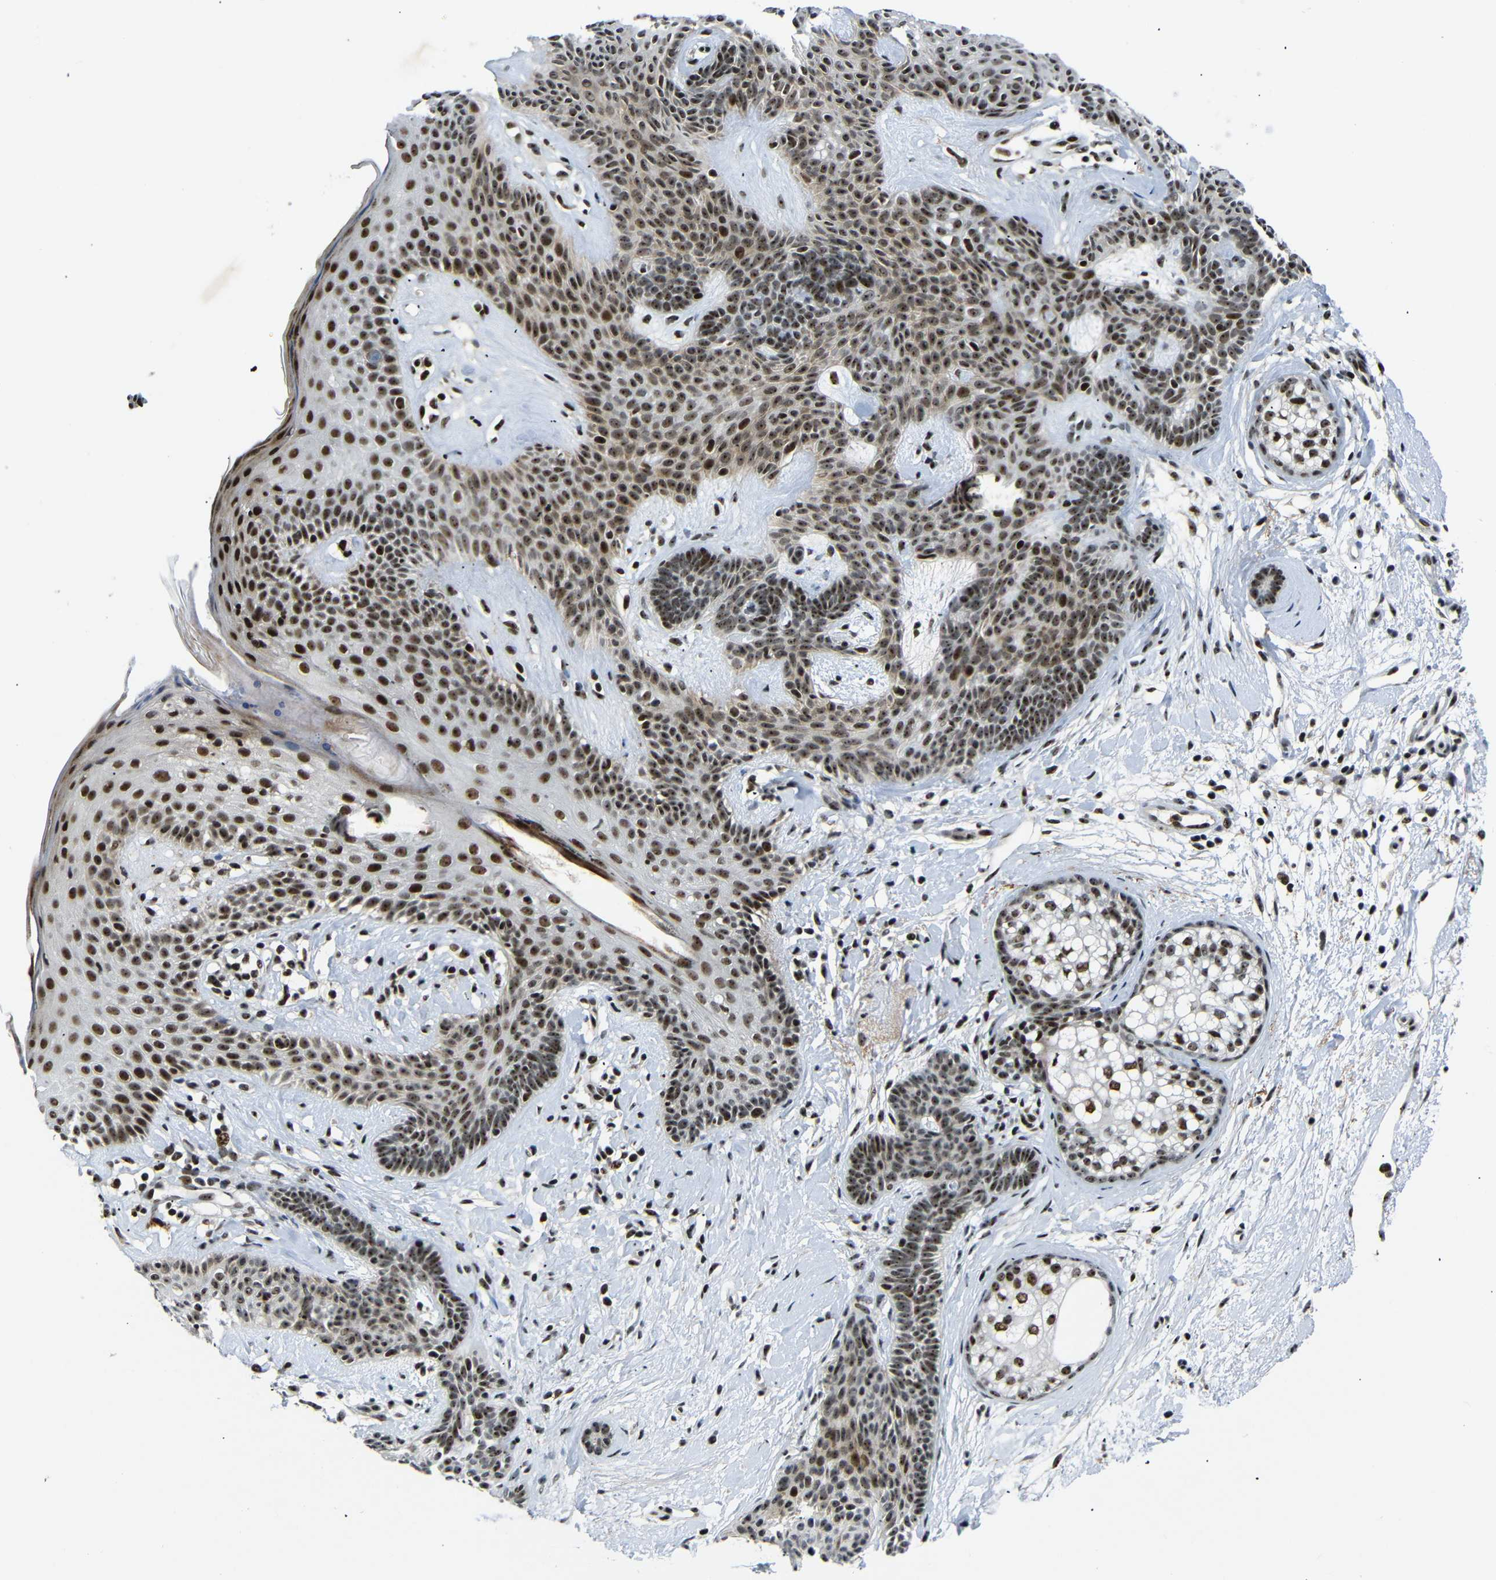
{"staining": {"intensity": "strong", "quantity": ">75%", "location": "nuclear"}, "tissue": "skin cancer", "cell_type": "Tumor cells", "image_type": "cancer", "snomed": [{"axis": "morphology", "description": "Developmental malformation"}, {"axis": "morphology", "description": "Basal cell carcinoma"}, {"axis": "topography", "description": "Skin"}], "caption": "Immunohistochemistry (IHC) image of neoplastic tissue: human skin cancer stained using immunohistochemistry (IHC) displays high levels of strong protein expression localized specifically in the nuclear of tumor cells, appearing as a nuclear brown color.", "gene": "SETDB2", "patient": {"sex": "female", "age": 62}}